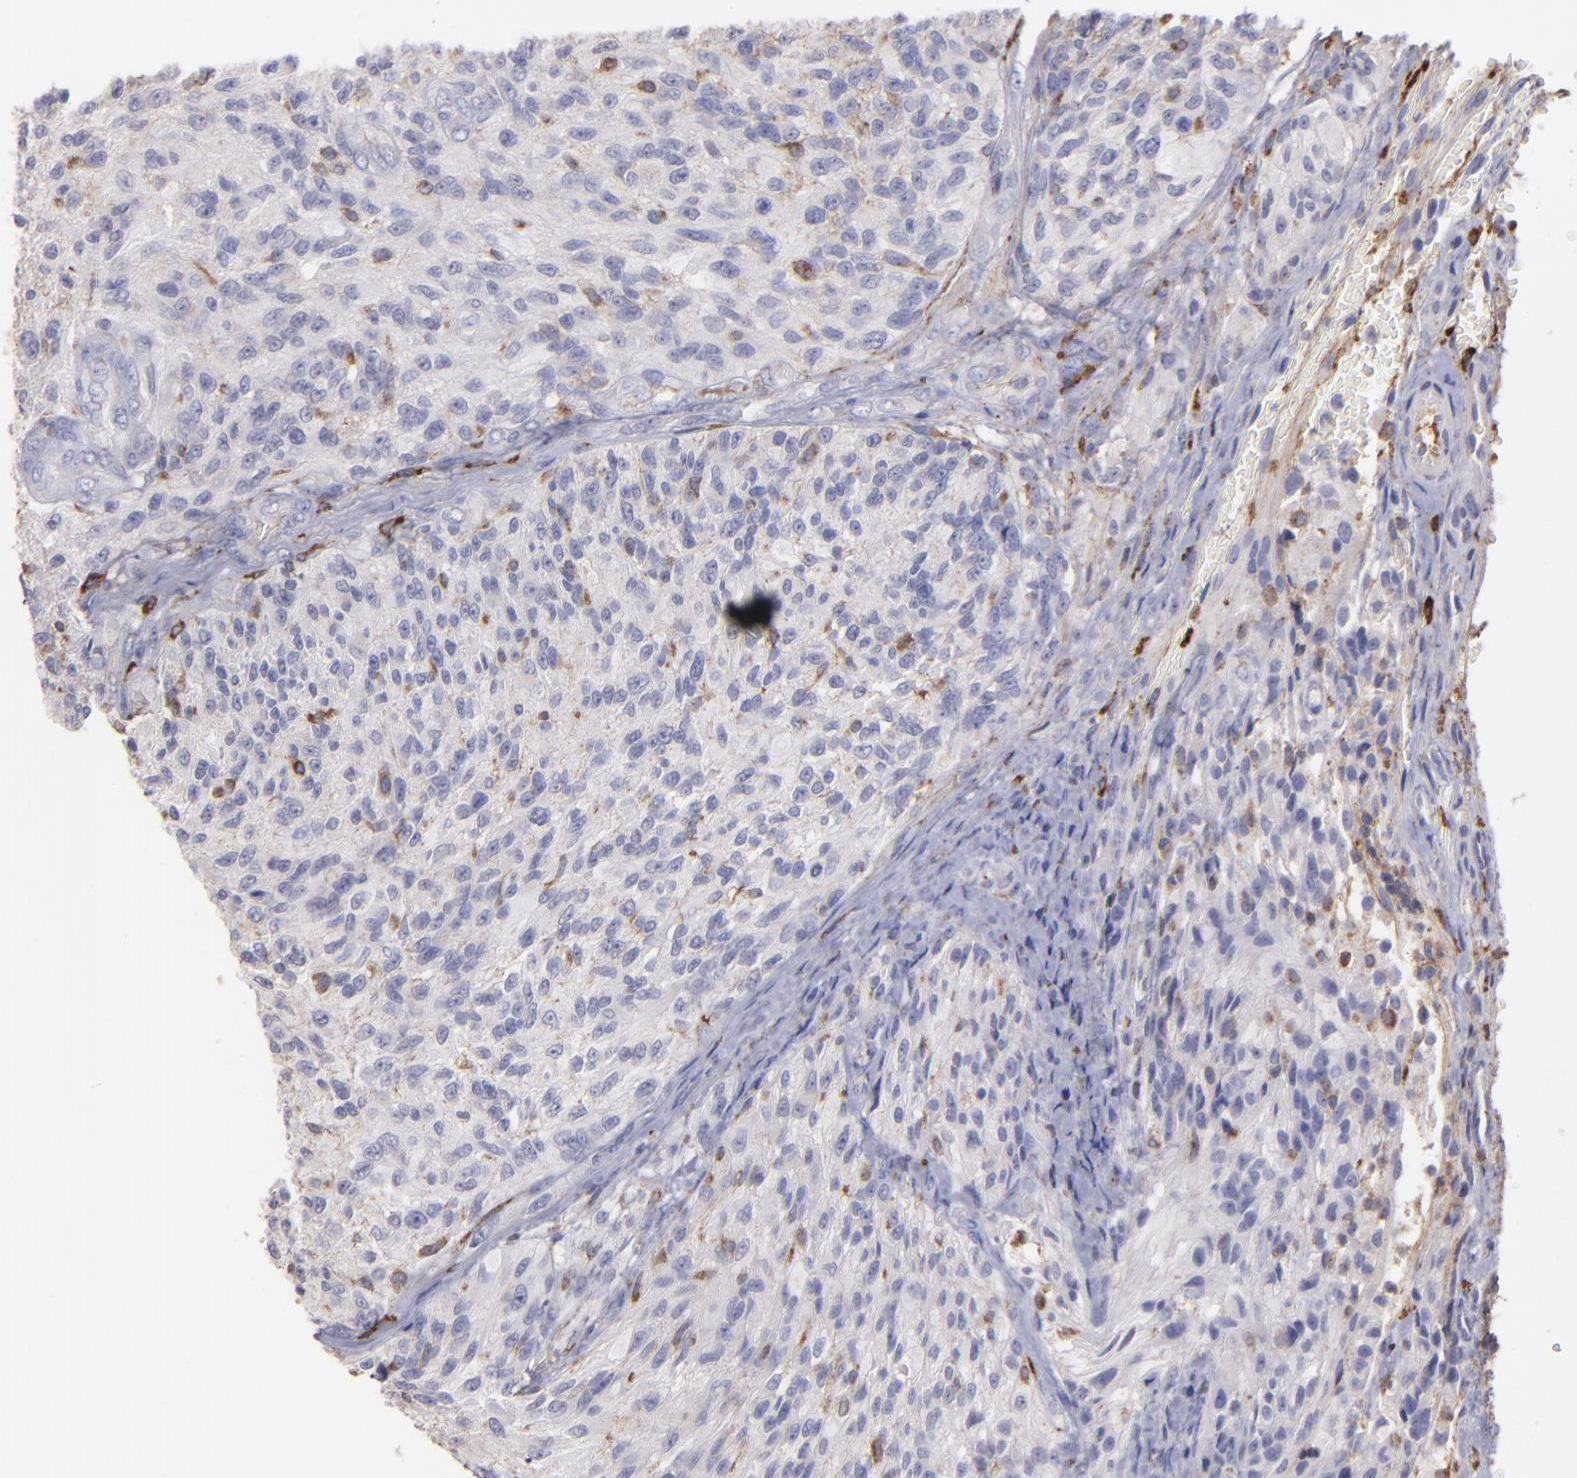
{"staining": {"intensity": "weak", "quantity": "<25%", "location": "cytoplasmic/membranous"}, "tissue": "glioma", "cell_type": "Tumor cells", "image_type": "cancer", "snomed": [{"axis": "morphology", "description": "Normal tissue, NOS"}, {"axis": "morphology", "description": "Glioma, malignant, High grade"}, {"axis": "topography", "description": "Cerebral cortex"}], "caption": "An IHC photomicrograph of glioma is shown. There is no staining in tumor cells of glioma. (DAB immunohistochemistry (IHC) visualized using brightfield microscopy, high magnification).", "gene": "C1QA", "patient": {"sex": "male", "age": 56}}